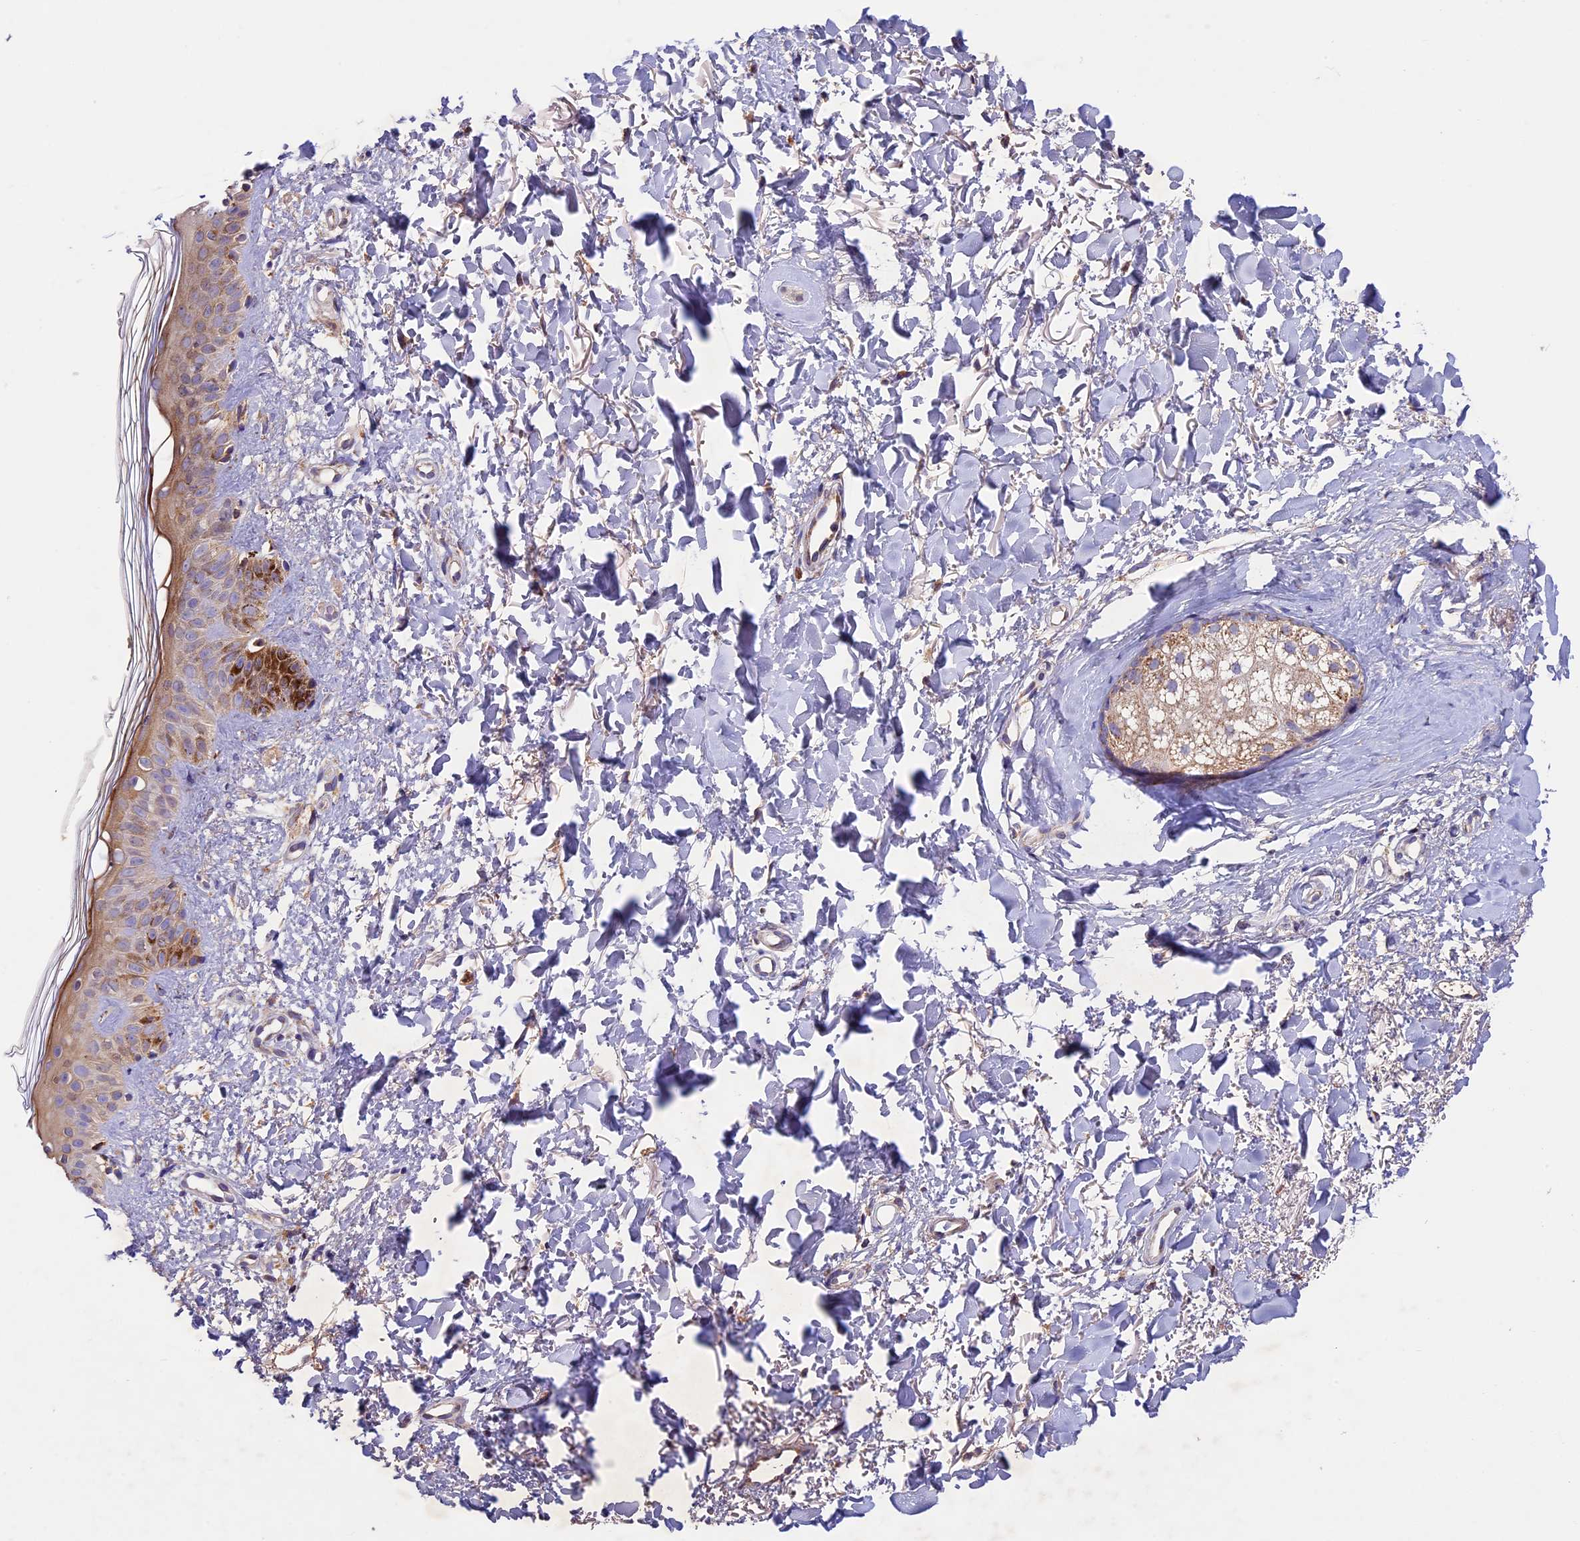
{"staining": {"intensity": "weak", "quantity": "25%-75%", "location": "cytoplasmic/membranous"}, "tissue": "skin", "cell_type": "Fibroblasts", "image_type": "normal", "snomed": [{"axis": "morphology", "description": "Normal tissue, NOS"}, {"axis": "topography", "description": "Skin"}], "caption": "A low amount of weak cytoplasmic/membranous positivity is identified in about 25%-75% of fibroblasts in unremarkable skin. (DAB (3,3'-diaminobenzidine) IHC, brown staining for protein, blue staining for nuclei).", "gene": "OCEL1", "patient": {"sex": "female", "age": 58}}